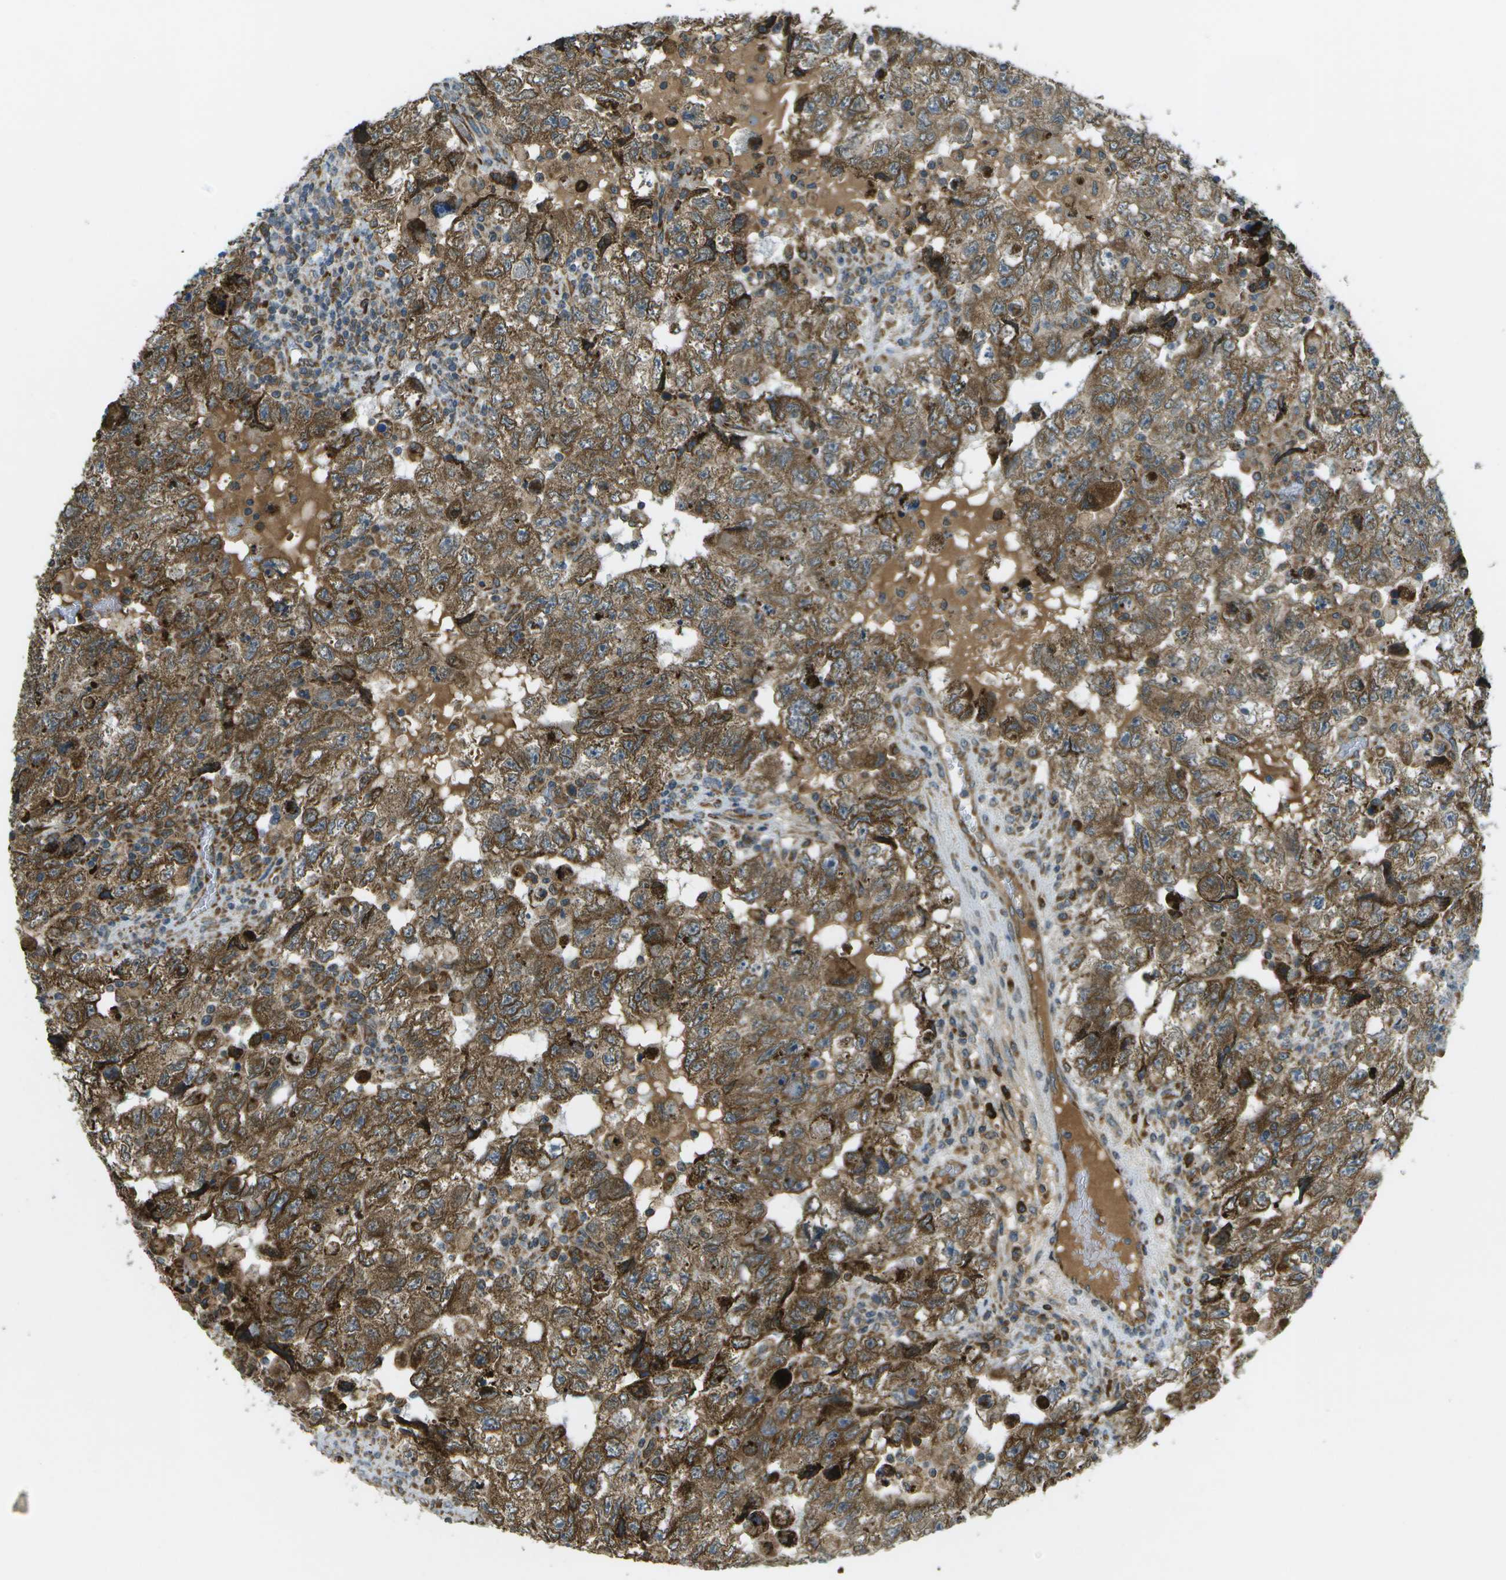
{"staining": {"intensity": "moderate", "quantity": ">75%", "location": "cytoplasmic/membranous"}, "tissue": "testis cancer", "cell_type": "Tumor cells", "image_type": "cancer", "snomed": [{"axis": "morphology", "description": "Seminoma, NOS"}, {"axis": "topography", "description": "Testis"}], "caption": "Protein positivity by IHC displays moderate cytoplasmic/membranous staining in about >75% of tumor cells in testis cancer.", "gene": "USP30", "patient": {"sex": "male", "age": 22}}